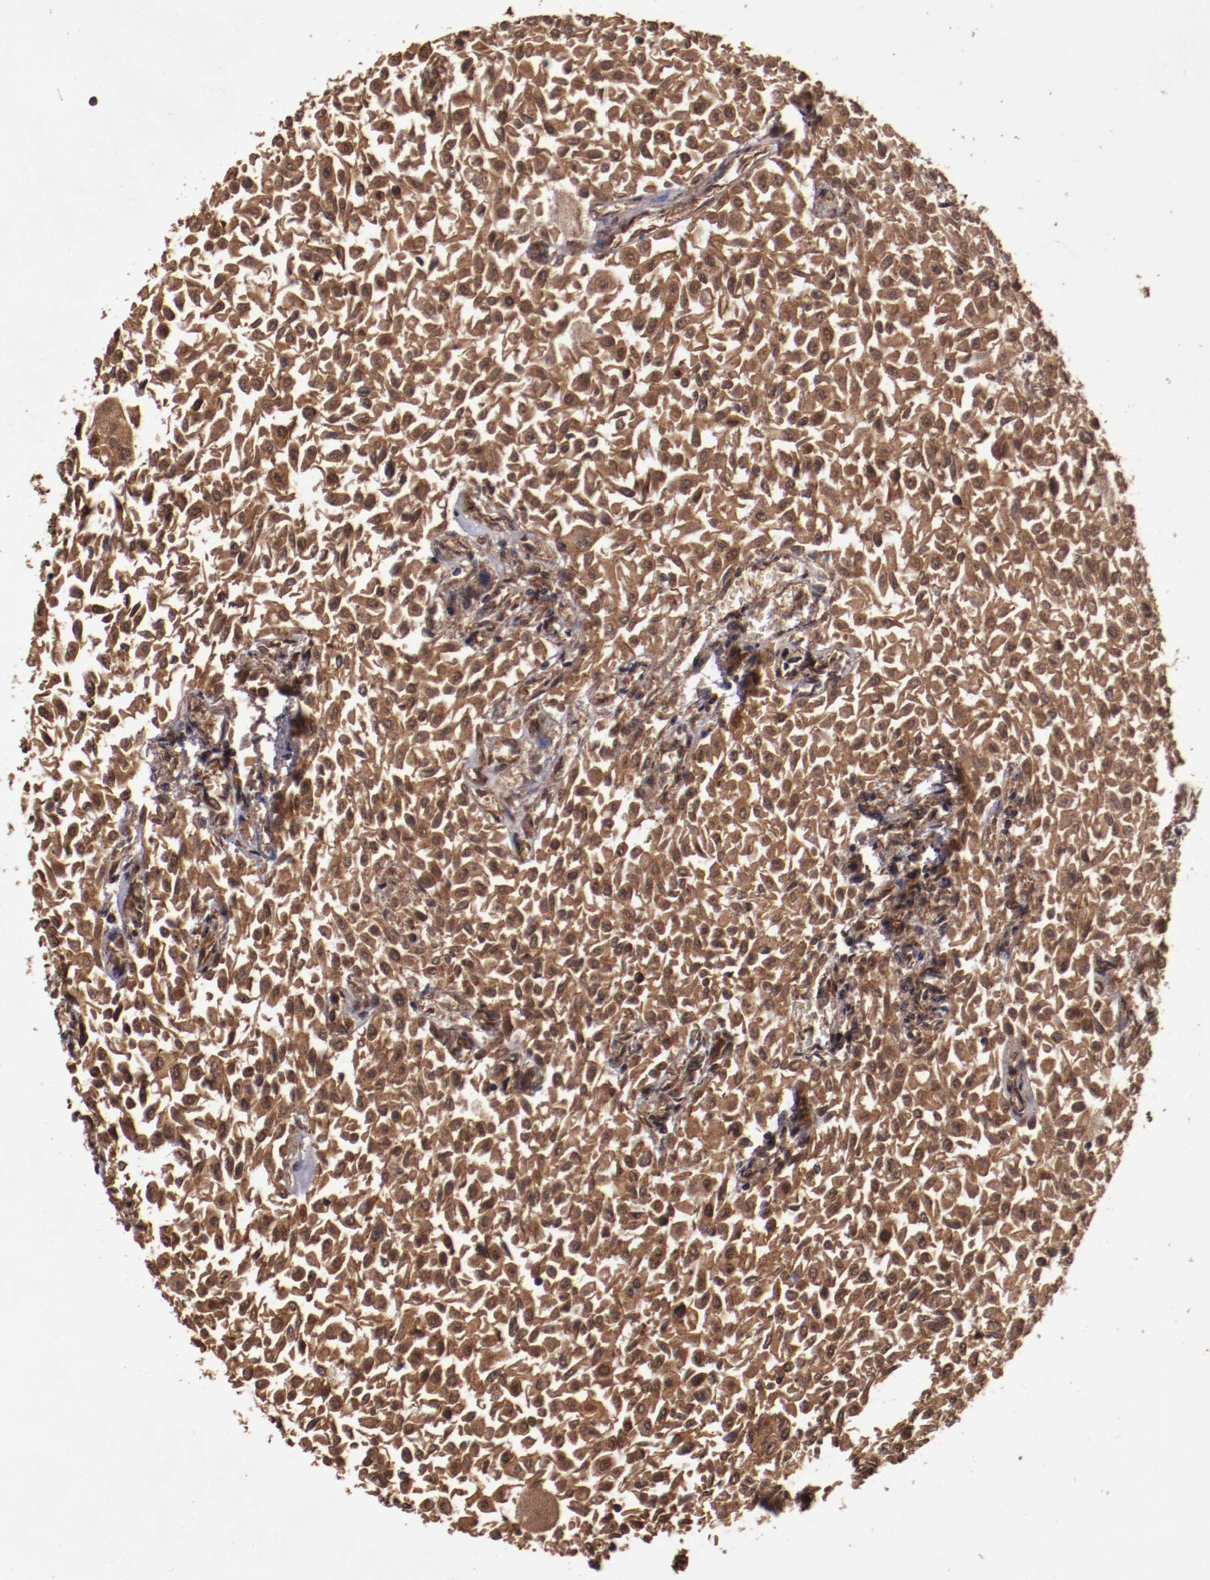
{"staining": {"intensity": "strong", "quantity": ">75%", "location": "cytoplasmic/membranous"}, "tissue": "urothelial cancer", "cell_type": "Tumor cells", "image_type": "cancer", "snomed": [{"axis": "morphology", "description": "Urothelial carcinoma, Low grade"}, {"axis": "topography", "description": "Urinary bladder"}], "caption": "Immunohistochemical staining of human urothelial cancer displays strong cytoplasmic/membranous protein positivity in approximately >75% of tumor cells.", "gene": "TXNDC16", "patient": {"sex": "male", "age": 64}}